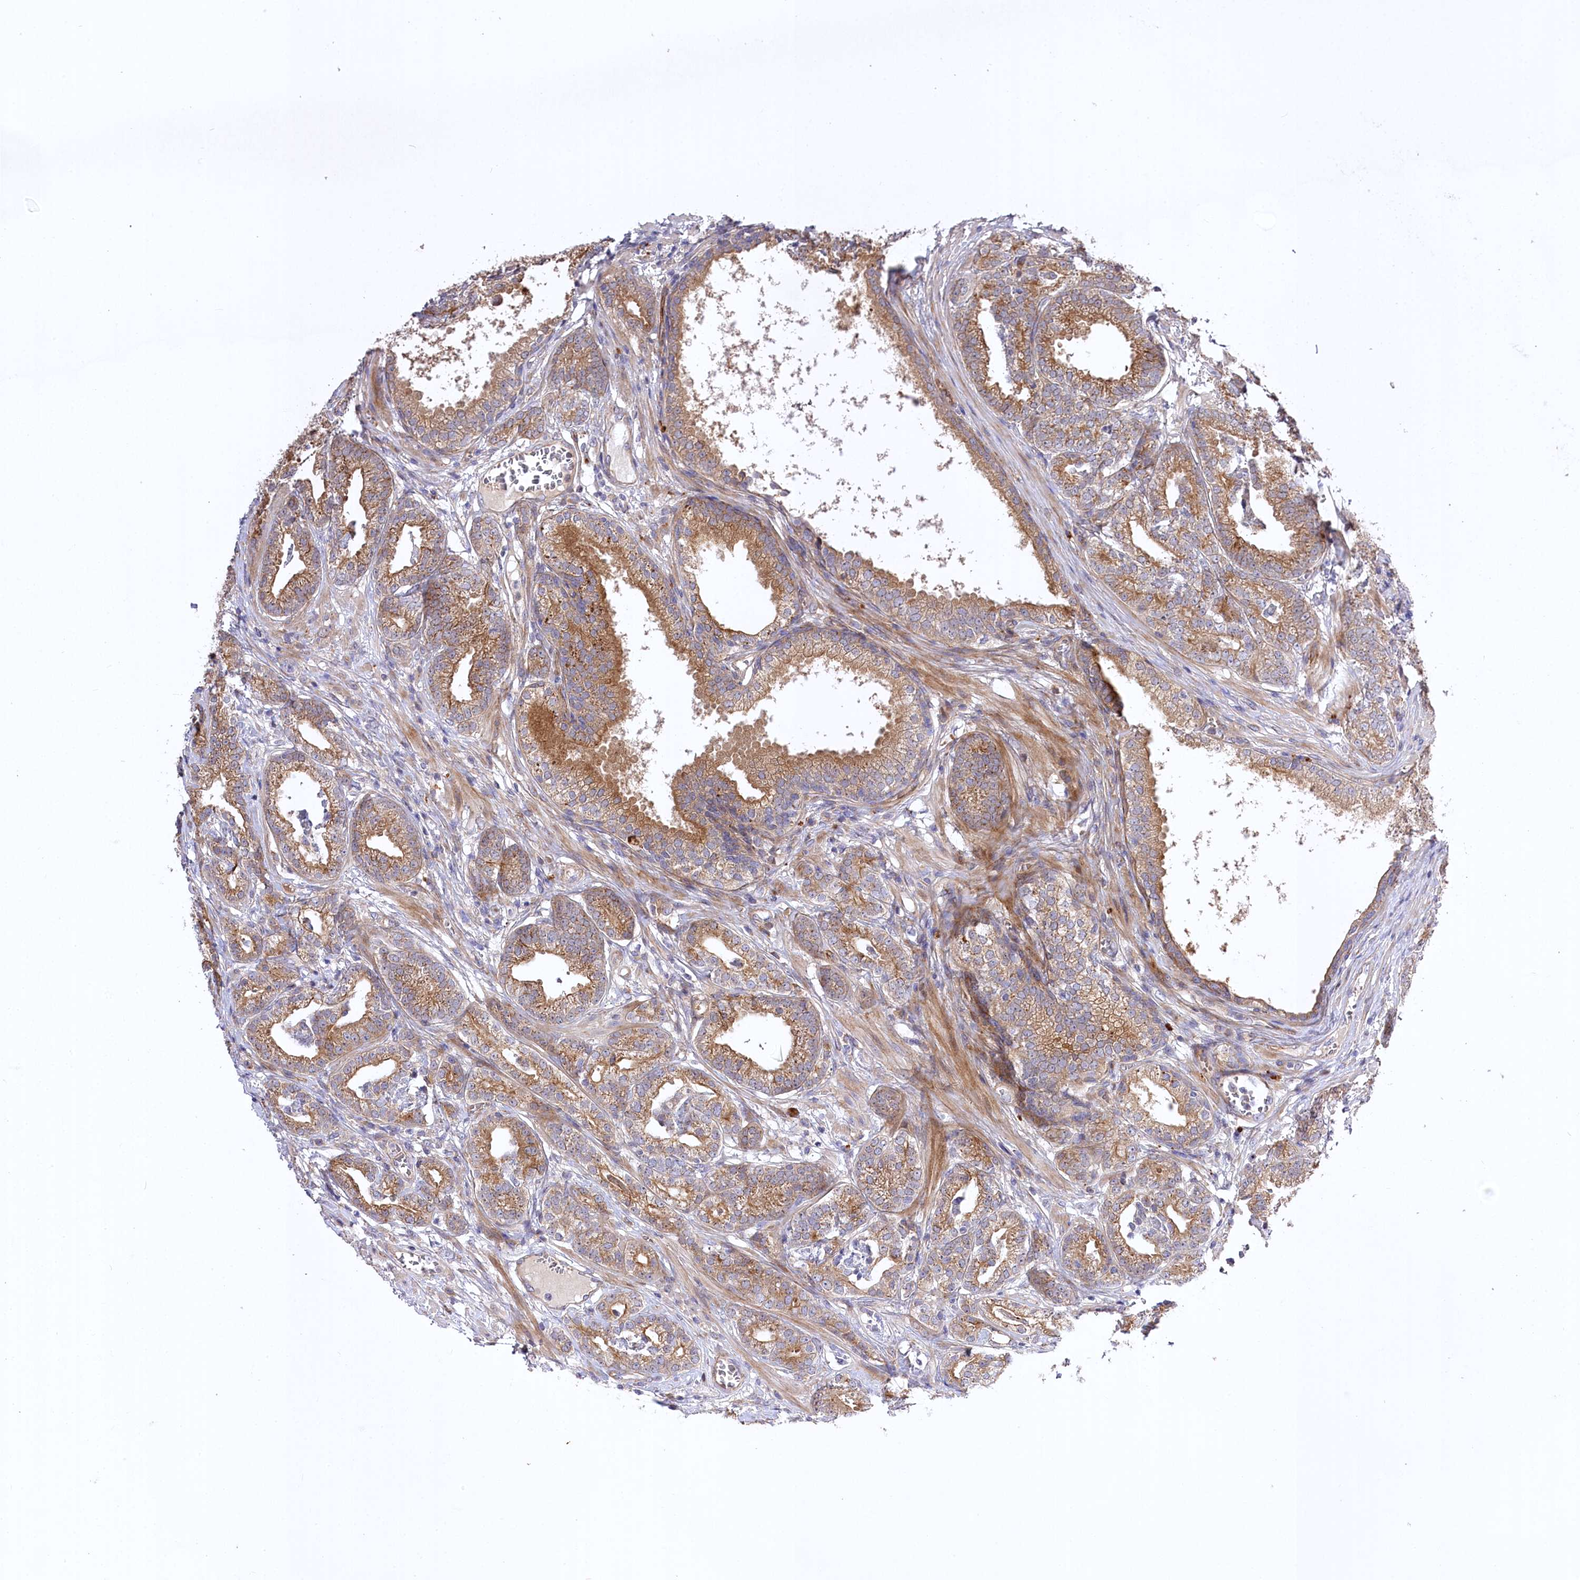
{"staining": {"intensity": "moderate", "quantity": ">75%", "location": "cytoplasmic/membranous"}, "tissue": "prostate cancer", "cell_type": "Tumor cells", "image_type": "cancer", "snomed": [{"axis": "morphology", "description": "Adenocarcinoma, High grade"}, {"axis": "topography", "description": "Prostate"}], "caption": "Approximately >75% of tumor cells in prostate cancer exhibit moderate cytoplasmic/membranous protein staining as visualized by brown immunohistochemical staining.", "gene": "TRUB1", "patient": {"sex": "male", "age": 69}}